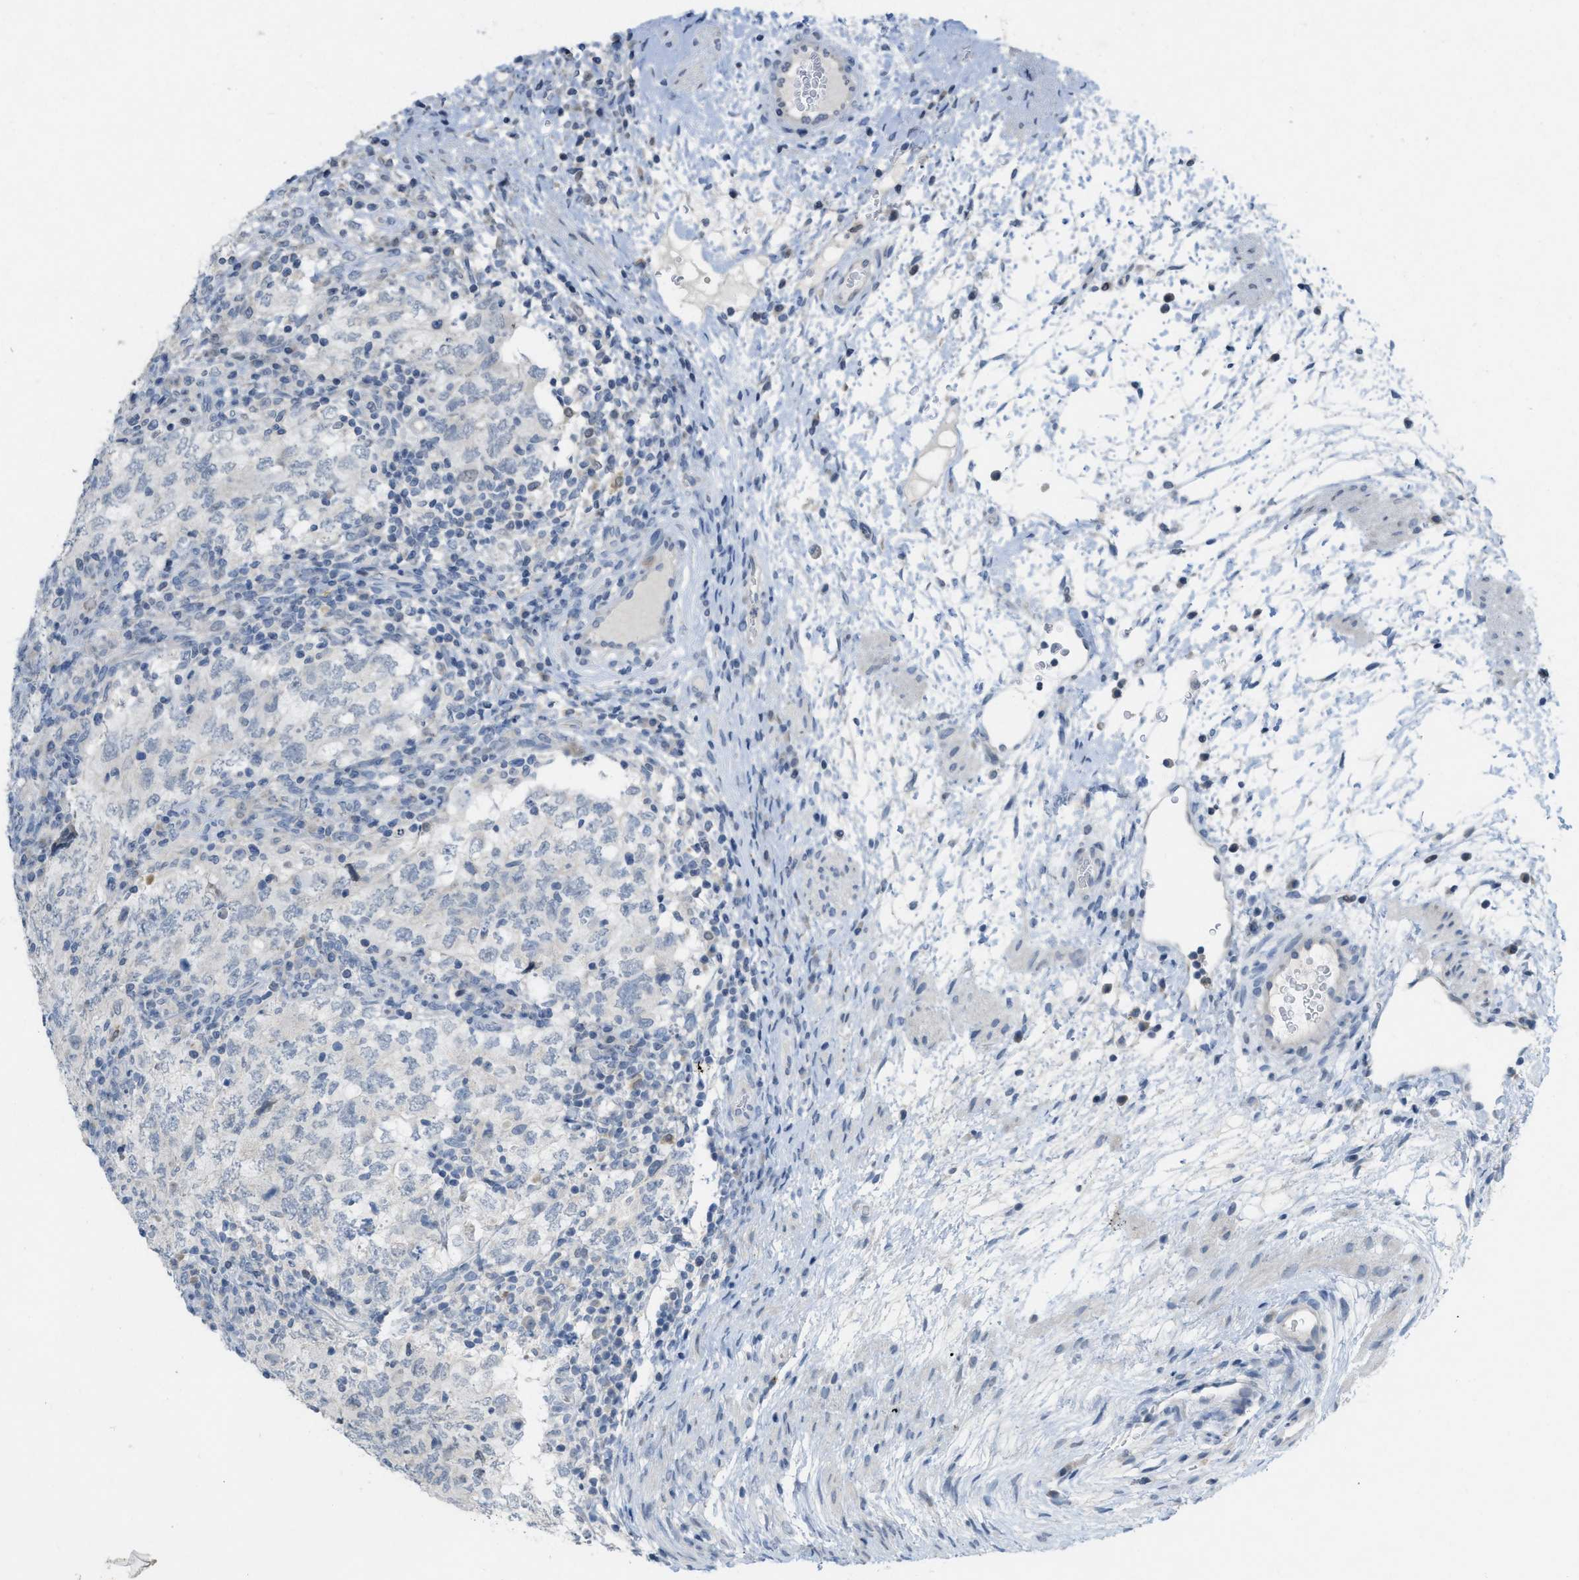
{"staining": {"intensity": "negative", "quantity": "none", "location": "none"}, "tissue": "testis cancer", "cell_type": "Tumor cells", "image_type": "cancer", "snomed": [{"axis": "morphology", "description": "Carcinoma, Embryonal, NOS"}, {"axis": "topography", "description": "Testis"}], "caption": "The photomicrograph exhibits no staining of tumor cells in testis embryonal carcinoma.", "gene": "TXNDC2", "patient": {"sex": "male", "age": 26}}